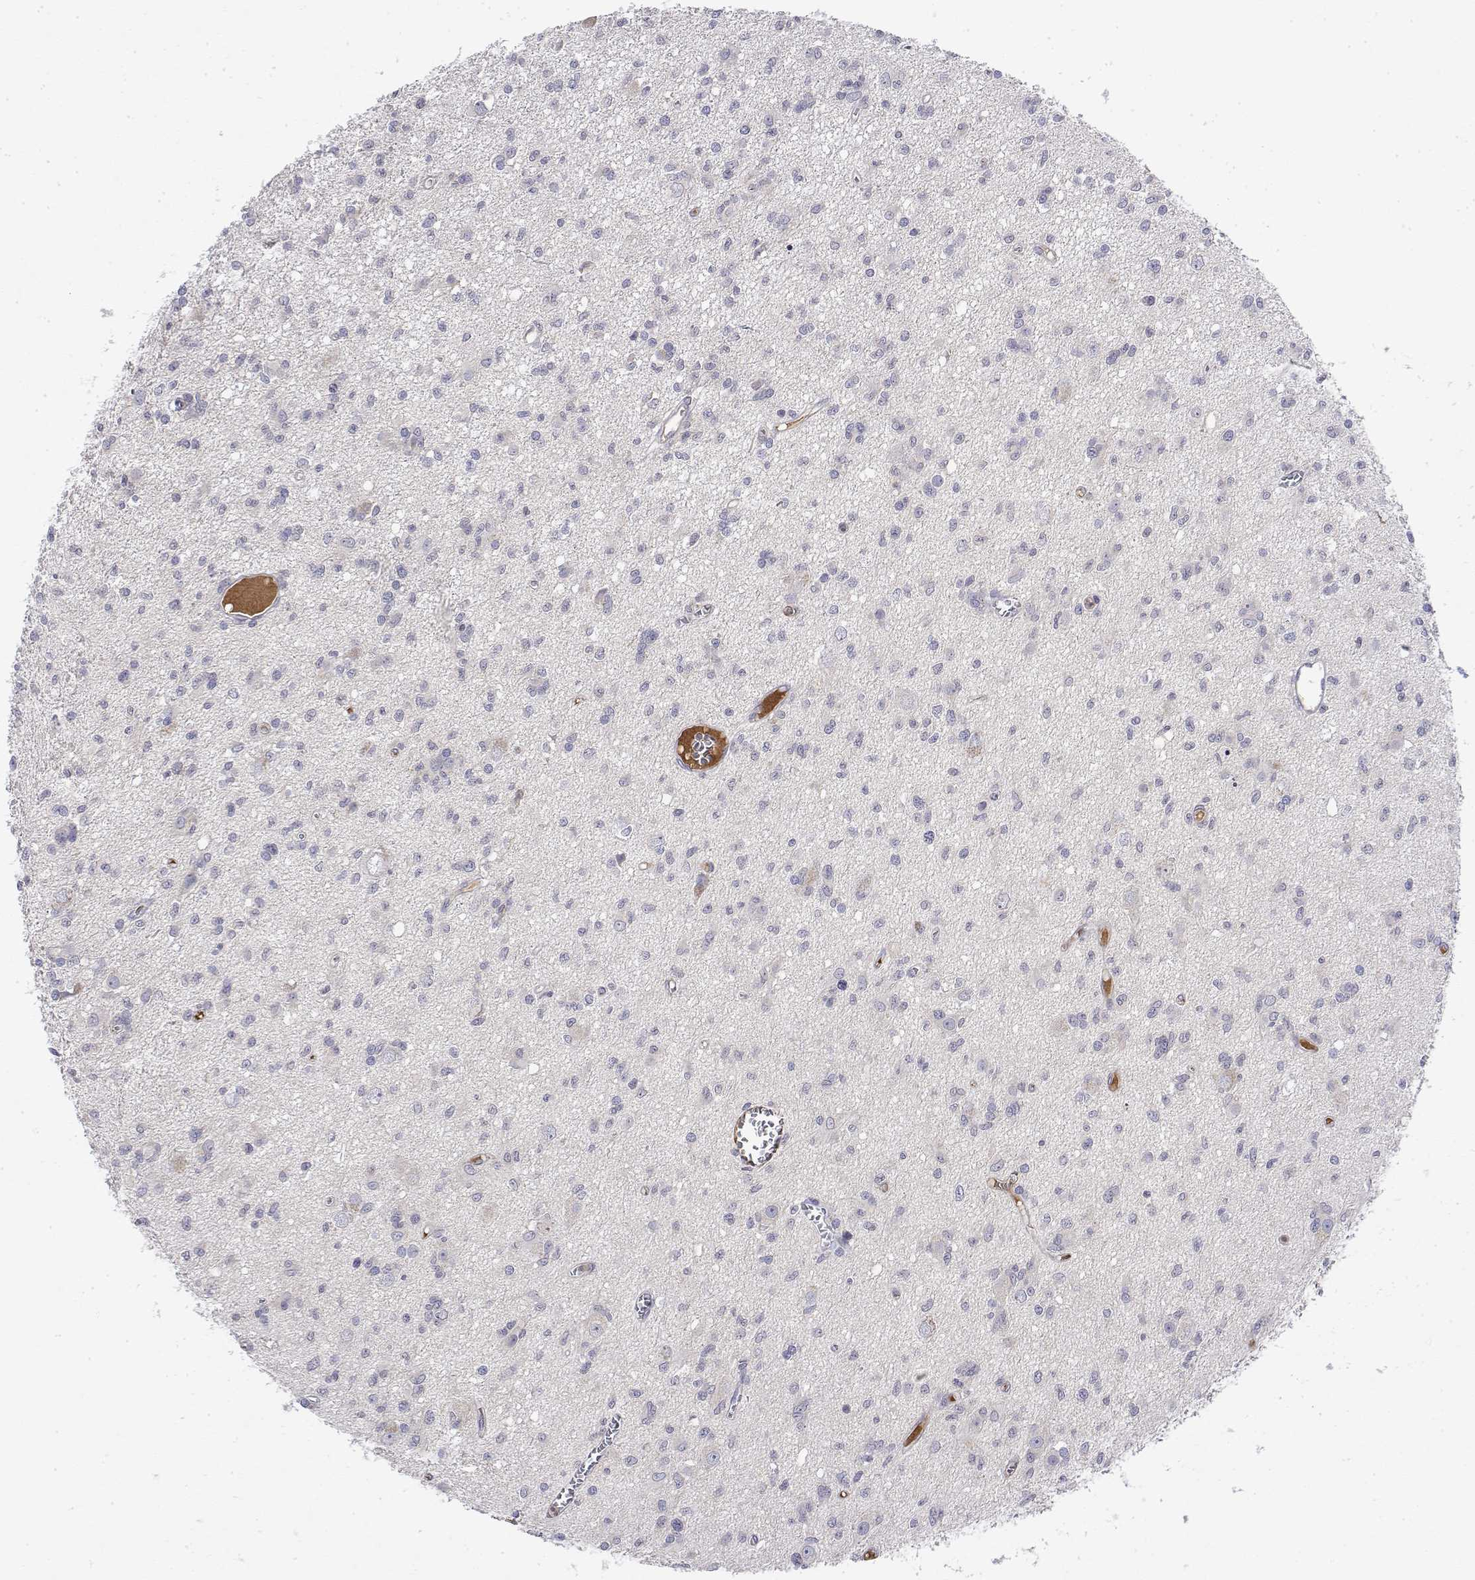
{"staining": {"intensity": "negative", "quantity": "none", "location": "none"}, "tissue": "glioma", "cell_type": "Tumor cells", "image_type": "cancer", "snomed": [{"axis": "morphology", "description": "Glioma, malignant, Low grade"}, {"axis": "topography", "description": "Brain"}], "caption": "IHC micrograph of neoplastic tissue: malignant glioma (low-grade) stained with DAB reveals no significant protein expression in tumor cells.", "gene": "IGFBP4", "patient": {"sex": "male", "age": 64}}